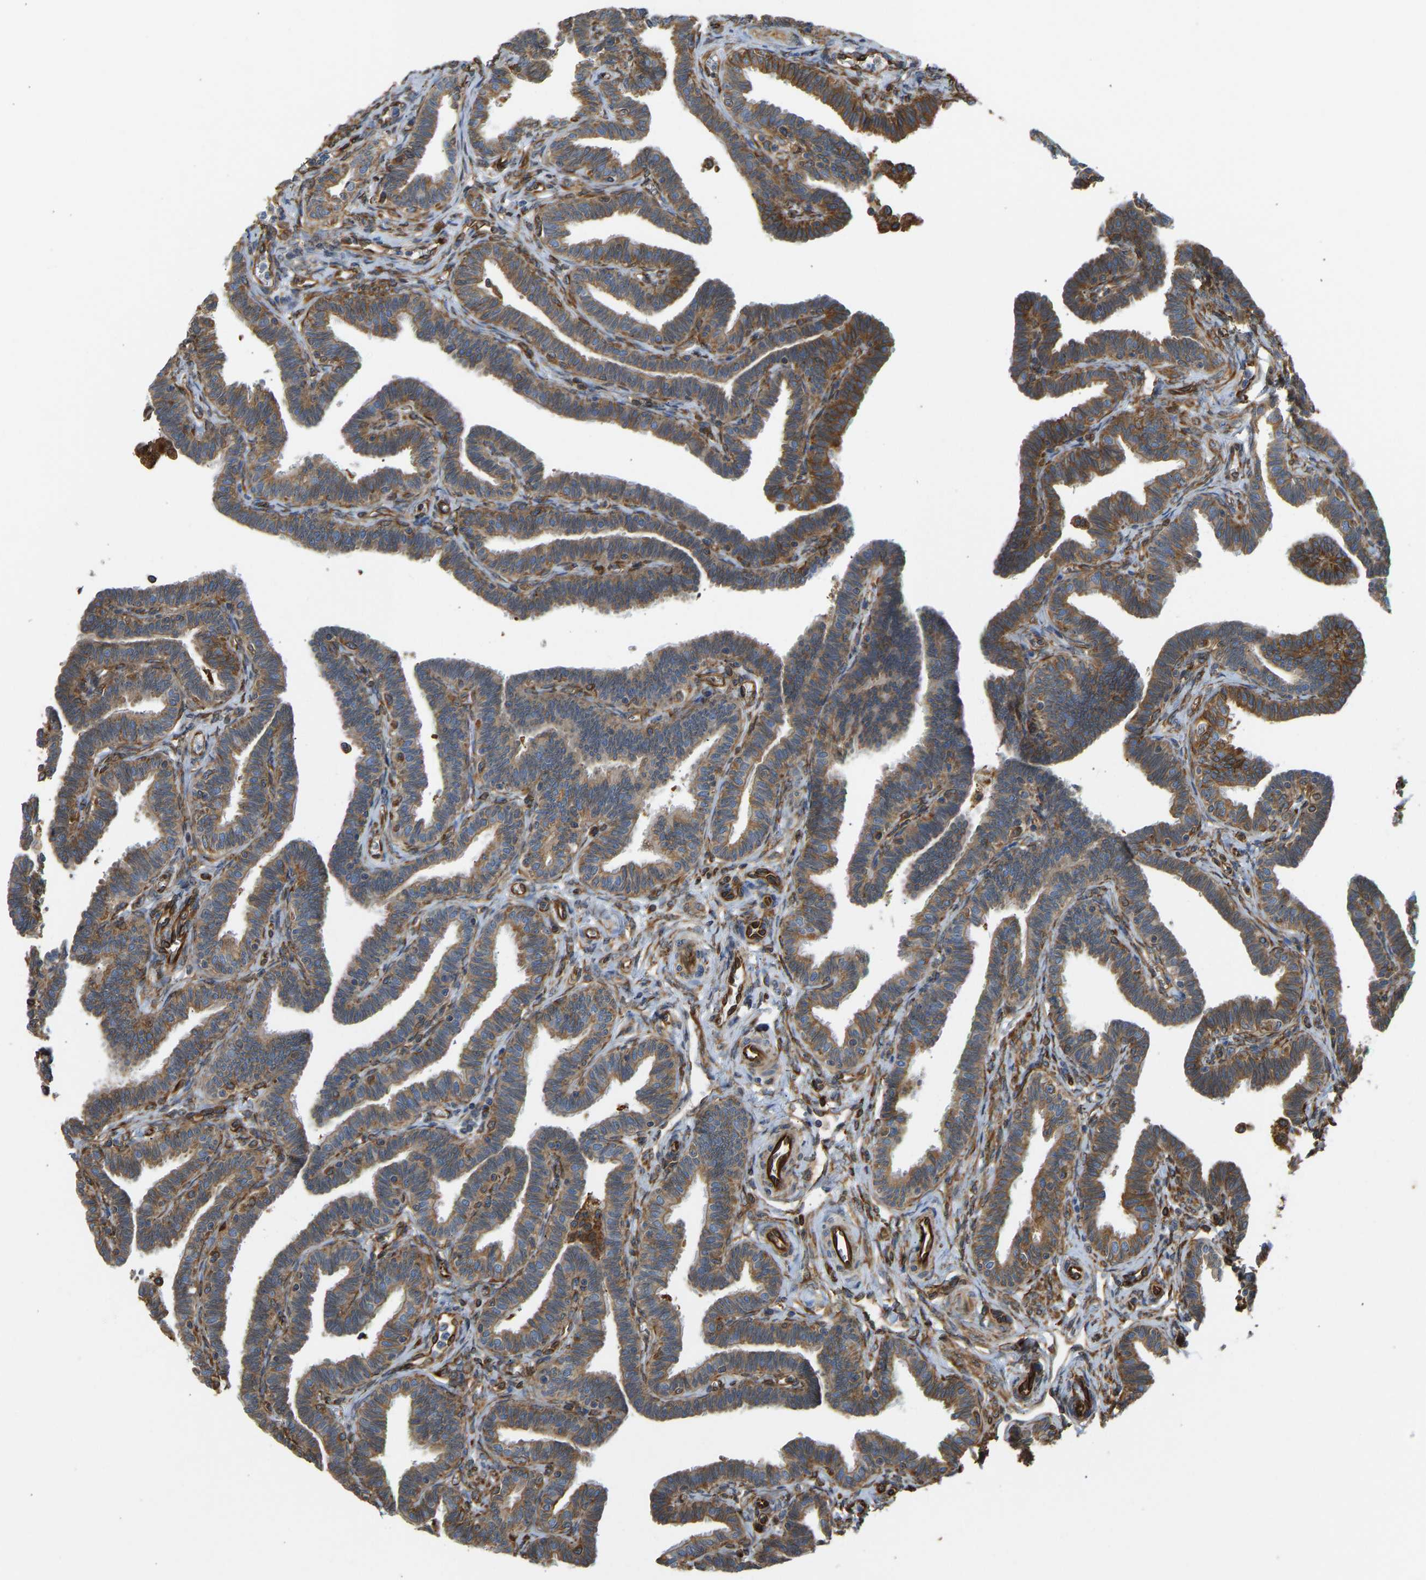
{"staining": {"intensity": "moderate", "quantity": ">75%", "location": "cytoplasmic/membranous"}, "tissue": "fallopian tube", "cell_type": "Glandular cells", "image_type": "normal", "snomed": [{"axis": "morphology", "description": "Normal tissue, NOS"}, {"axis": "topography", "description": "Fallopian tube"}, {"axis": "topography", "description": "Ovary"}], "caption": "Fallopian tube stained with a brown dye shows moderate cytoplasmic/membranous positive expression in about >75% of glandular cells.", "gene": "BEX3", "patient": {"sex": "female", "age": 23}}